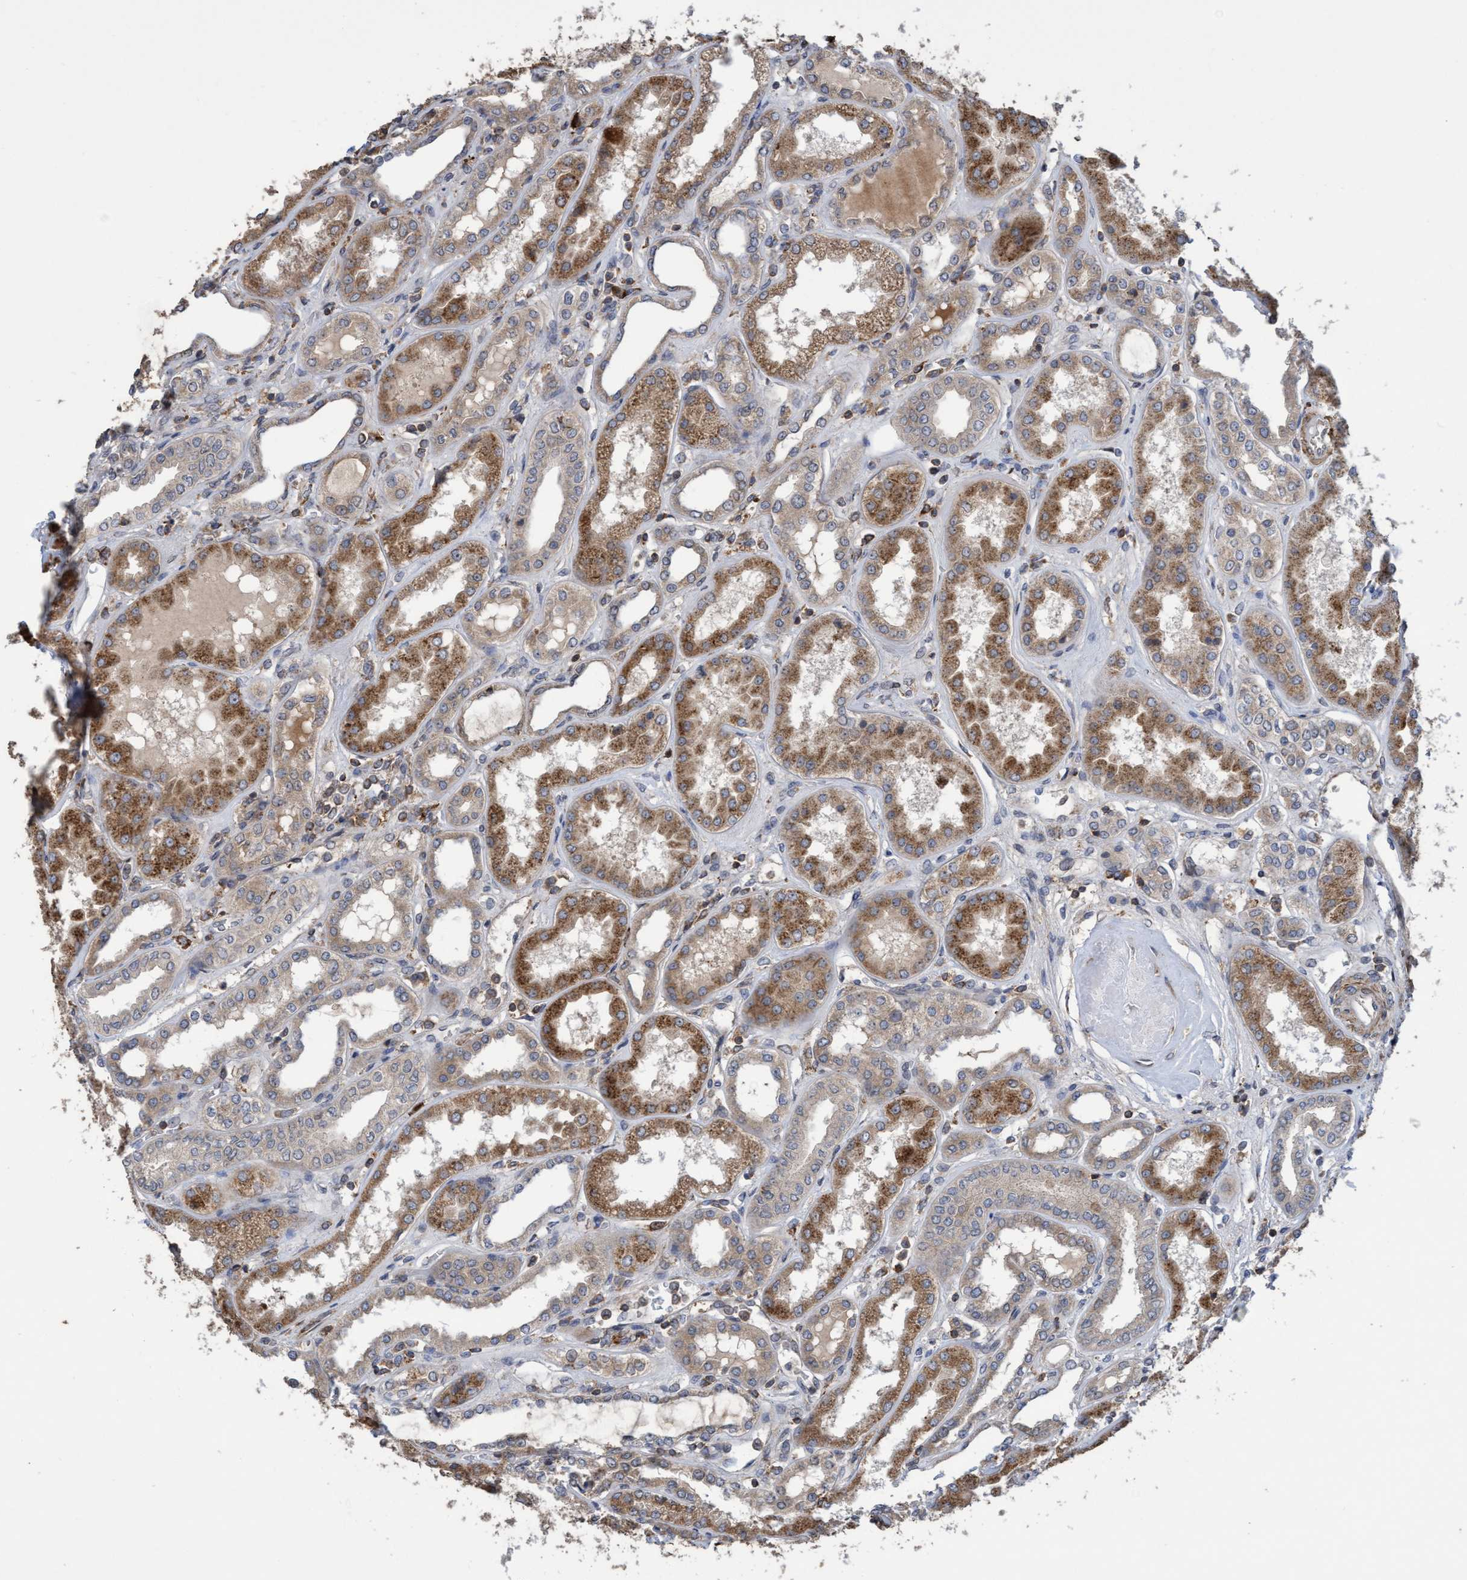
{"staining": {"intensity": "weak", "quantity": "<25%", "location": "nuclear"}, "tissue": "kidney", "cell_type": "Cells in glomeruli", "image_type": "normal", "snomed": [{"axis": "morphology", "description": "Normal tissue, NOS"}, {"axis": "topography", "description": "Kidney"}], "caption": "This is an immunohistochemistry (IHC) image of unremarkable human kidney. There is no expression in cells in glomeruli.", "gene": "SLBP", "patient": {"sex": "female", "age": 56}}